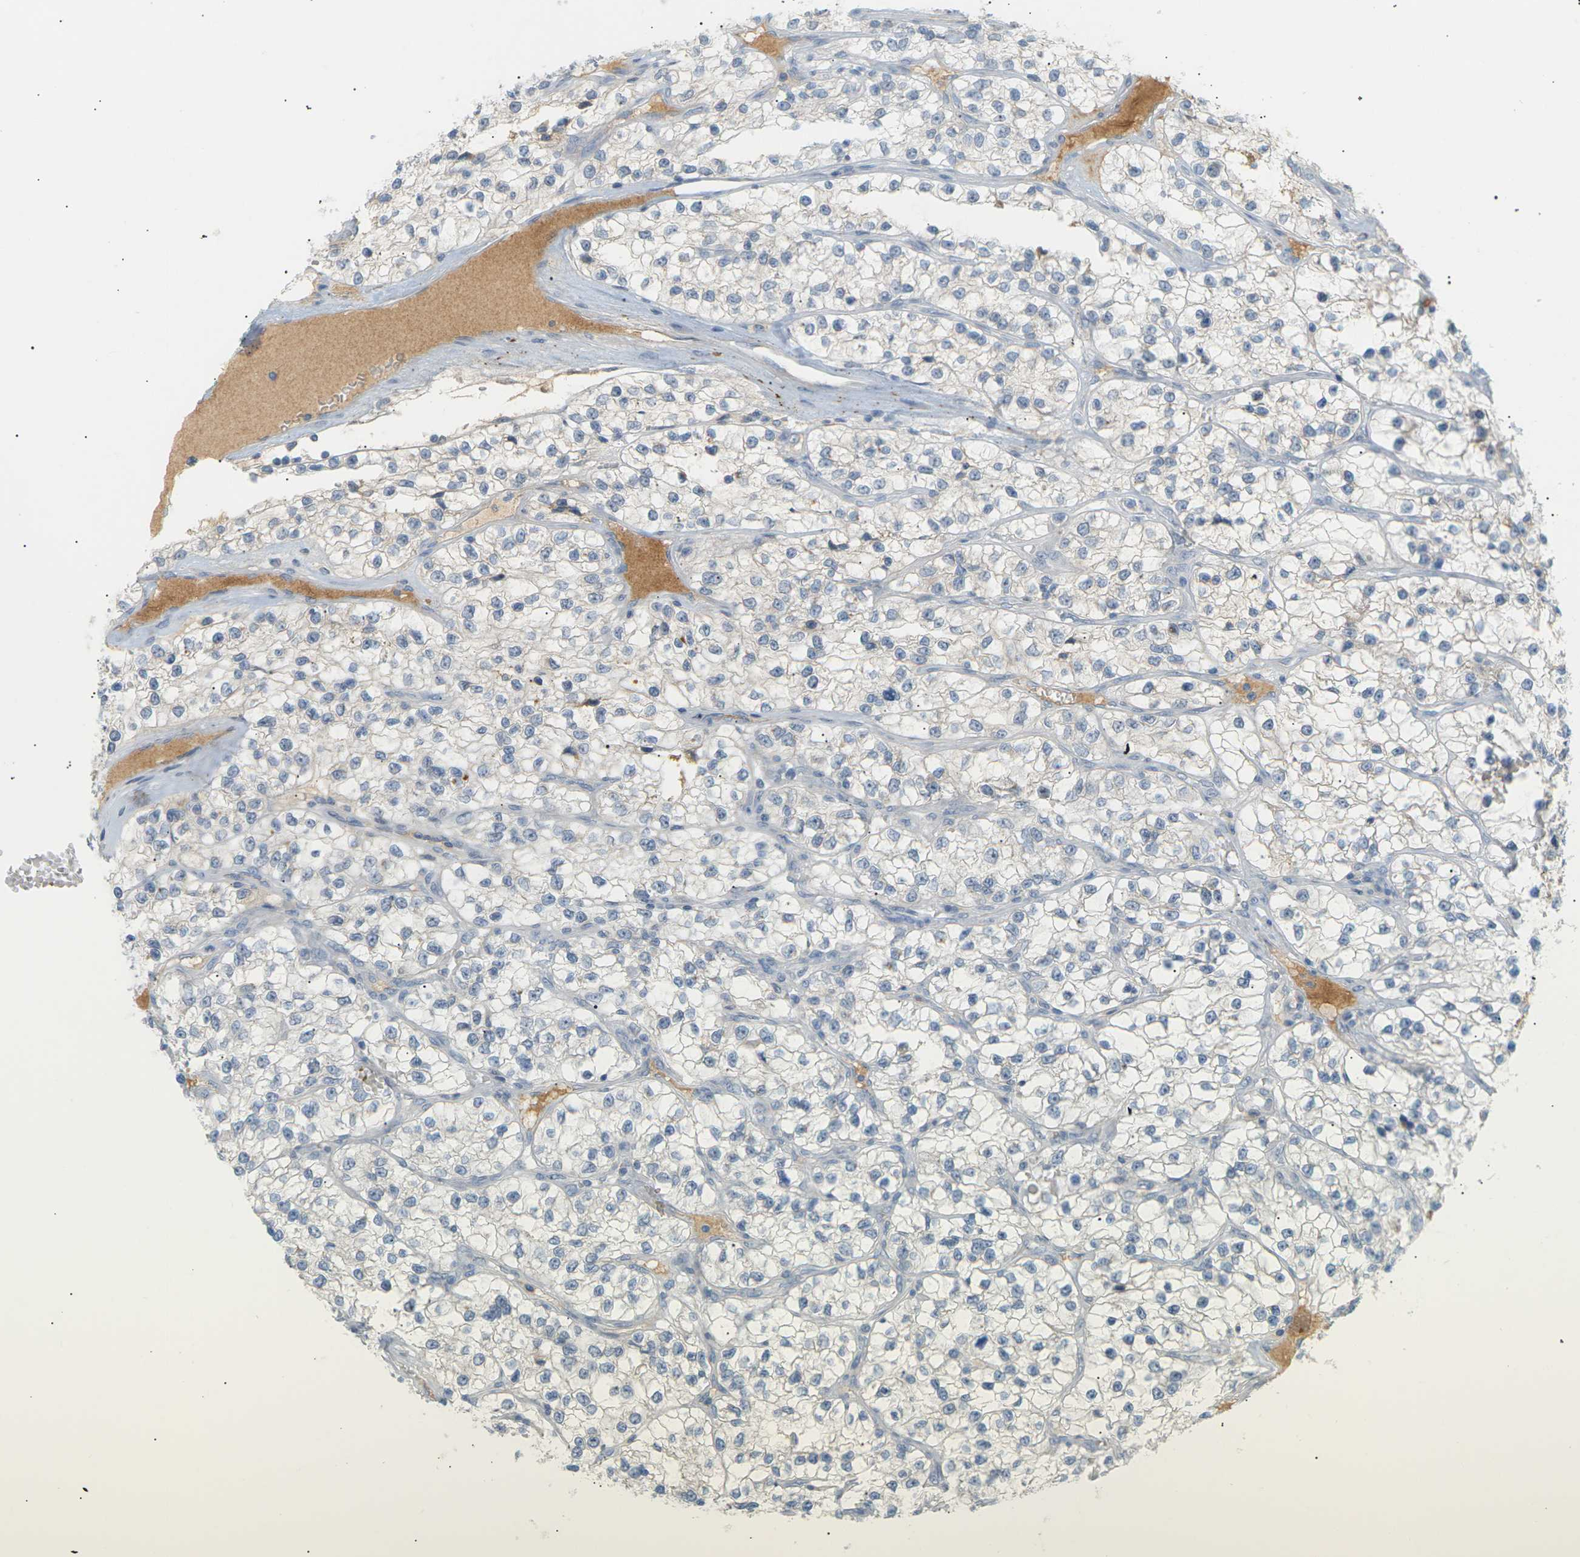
{"staining": {"intensity": "negative", "quantity": "none", "location": "none"}, "tissue": "renal cancer", "cell_type": "Tumor cells", "image_type": "cancer", "snomed": [{"axis": "morphology", "description": "Adenocarcinoma, NOS"}, {"axis": "topography", "description": "Kidney"}], "caption": "High magnification brightfield microscopy of renal cancer (adenocarcinoma) stained with DAB (3,3'-diaminobenzidine) (brown) and counterstained with hematoxylin (blue): tumor cells show no significant positivity.", "gene": "CLU", "patient": {"sex": "female", "age": 57}}